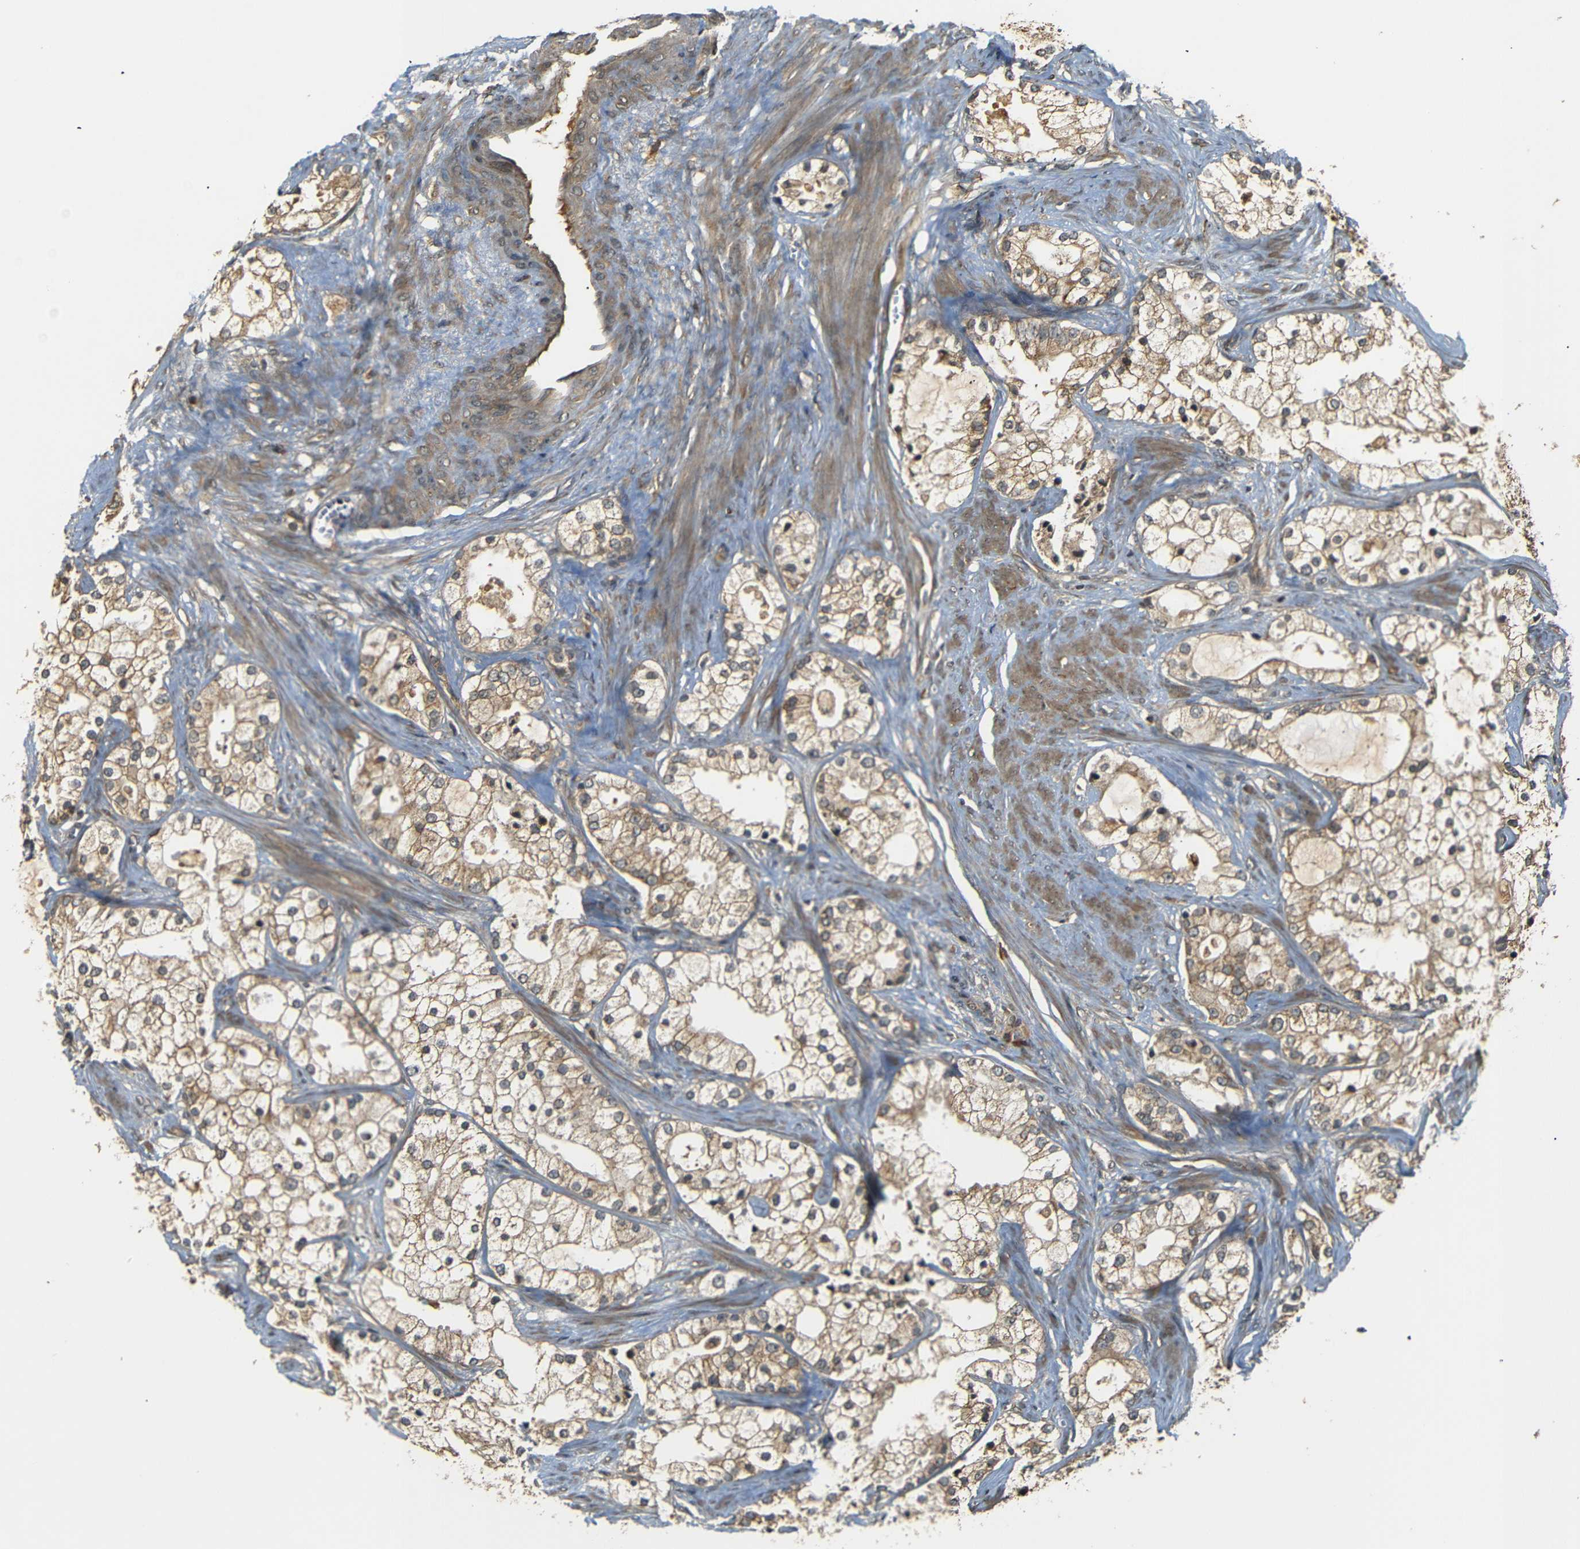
{"staining": {"intensity": "moderate", "quantity": ">75%", "location": "cytoplasmic/membranous"}, "tissue": "prostate cancer", "cell_type": "Tumor cells", "image_type": "cancer", "snomed": [{"axis": "morphology", "description": "Adenocarcinoma, Low grade"}, {"axis": "topography", "description": "Prostate"}], "caption": "Human adenocarcinoma (low-grade) (prostate) stained with a brown dye shows moderate cytoplasmic/membranous positive staining in approximately >75% of tumor cells.", "gene": "TANK", "patient": {"sex": "male", "age": 58}}